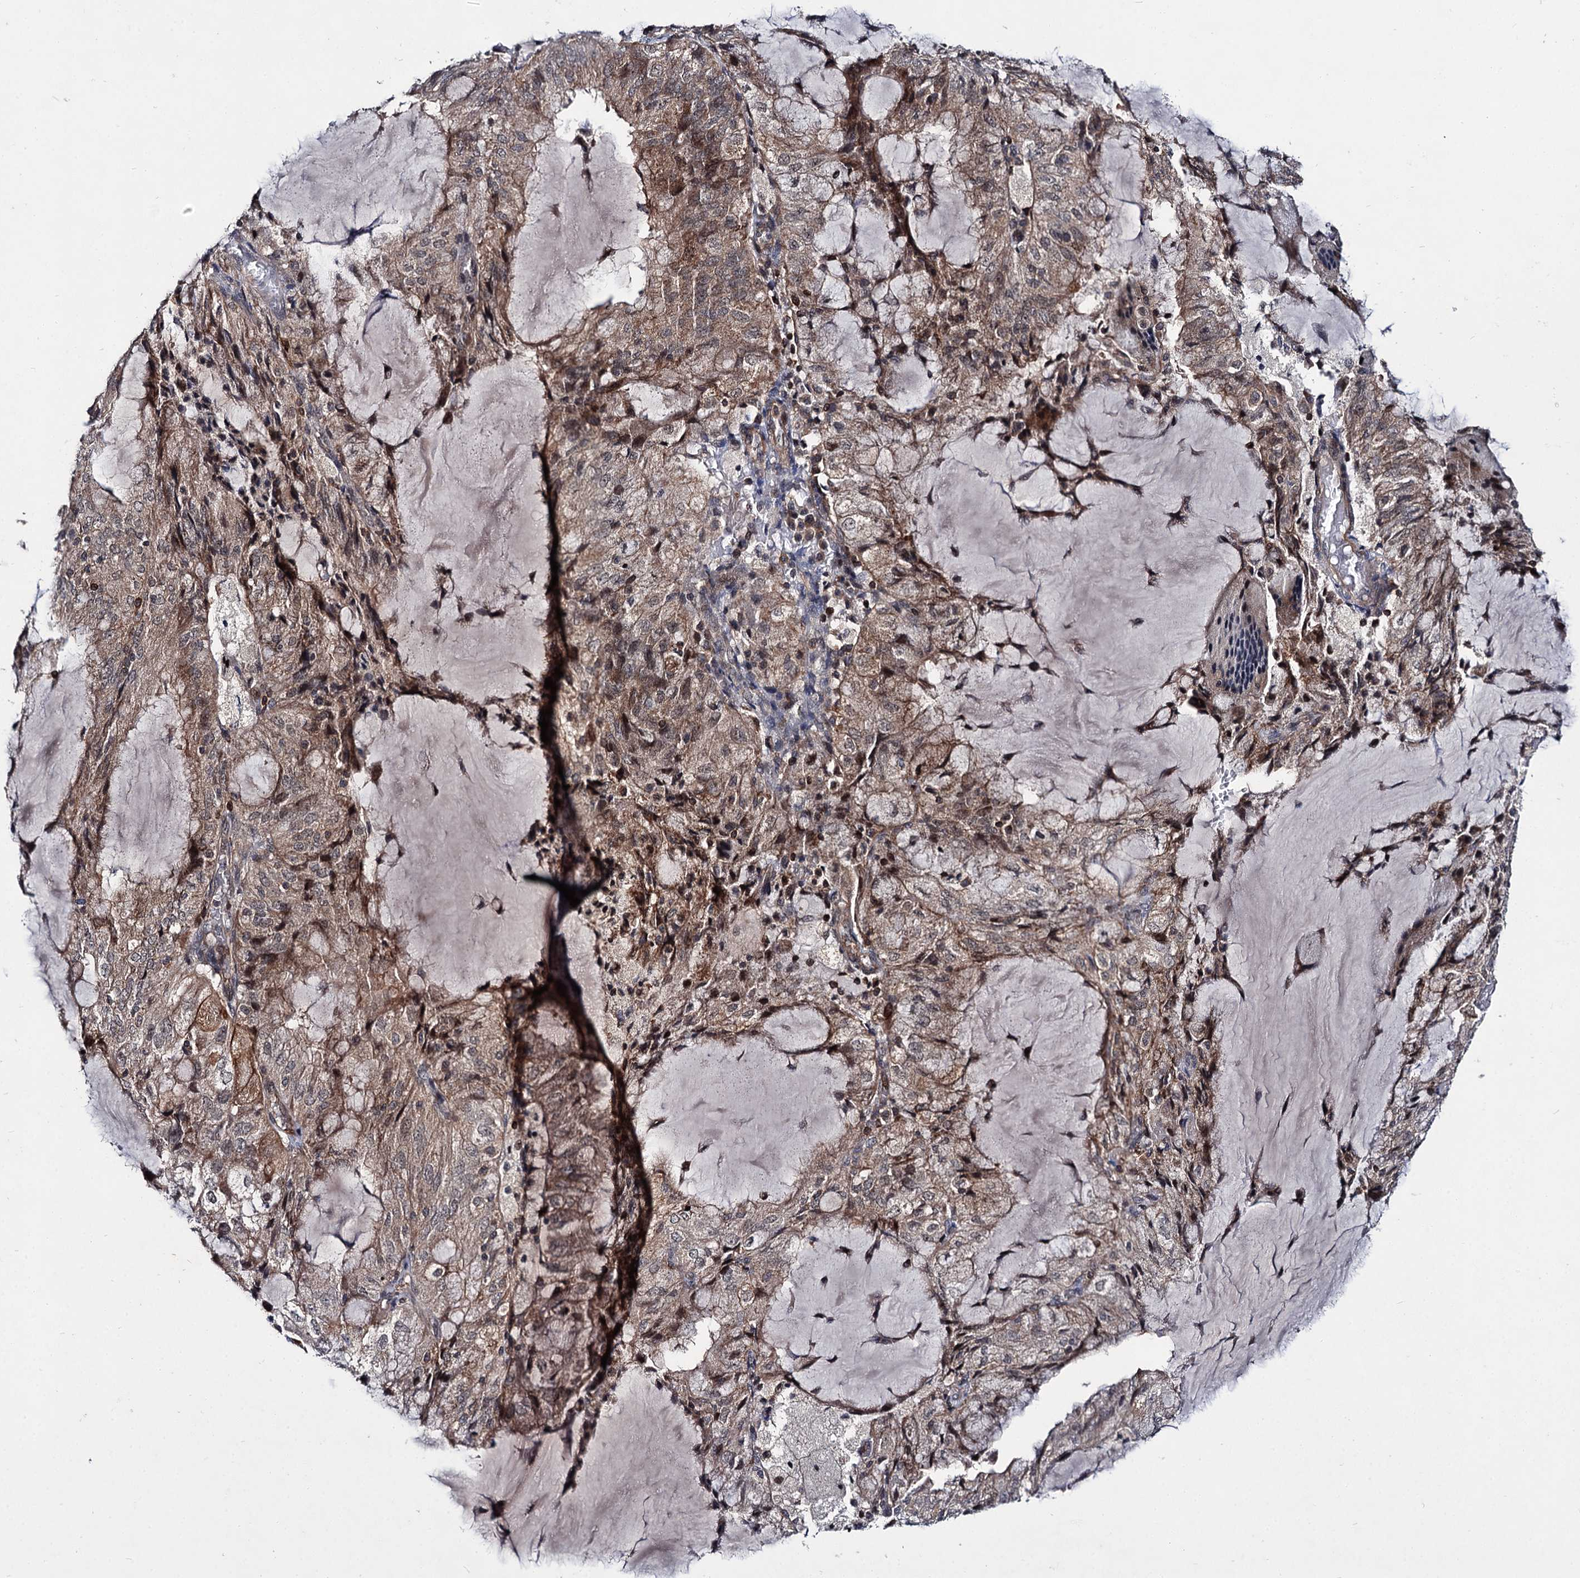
{"staining": {"intensity": "weak", "quantity": ">75%", "location": "cytoplasmic/membranous,nuclear"}, "tissue": "endometrial cancer", "cell_type": "Tumor cells", "image_type": "cancer", "snomed": [{"axis": "morphology", "description": "Adenocarcinoma, NOS"}, {"axis": "topography", "description": "Endometrium"}], "caption": "A brown stain highlights weak cytoplasmic/membranous and nuclear expression of a protein in adenocarcinoma (endometrial) tumor cells. The staining was performed using DAB (3,3'-diaminobenzidine) to visualize the protein expression in brown, while the nuclei were stained in blue with hematoxylin (Magnification: 20x).", "gene": "ABLIM1", "patient": {"sex": "female", "age": 81}}